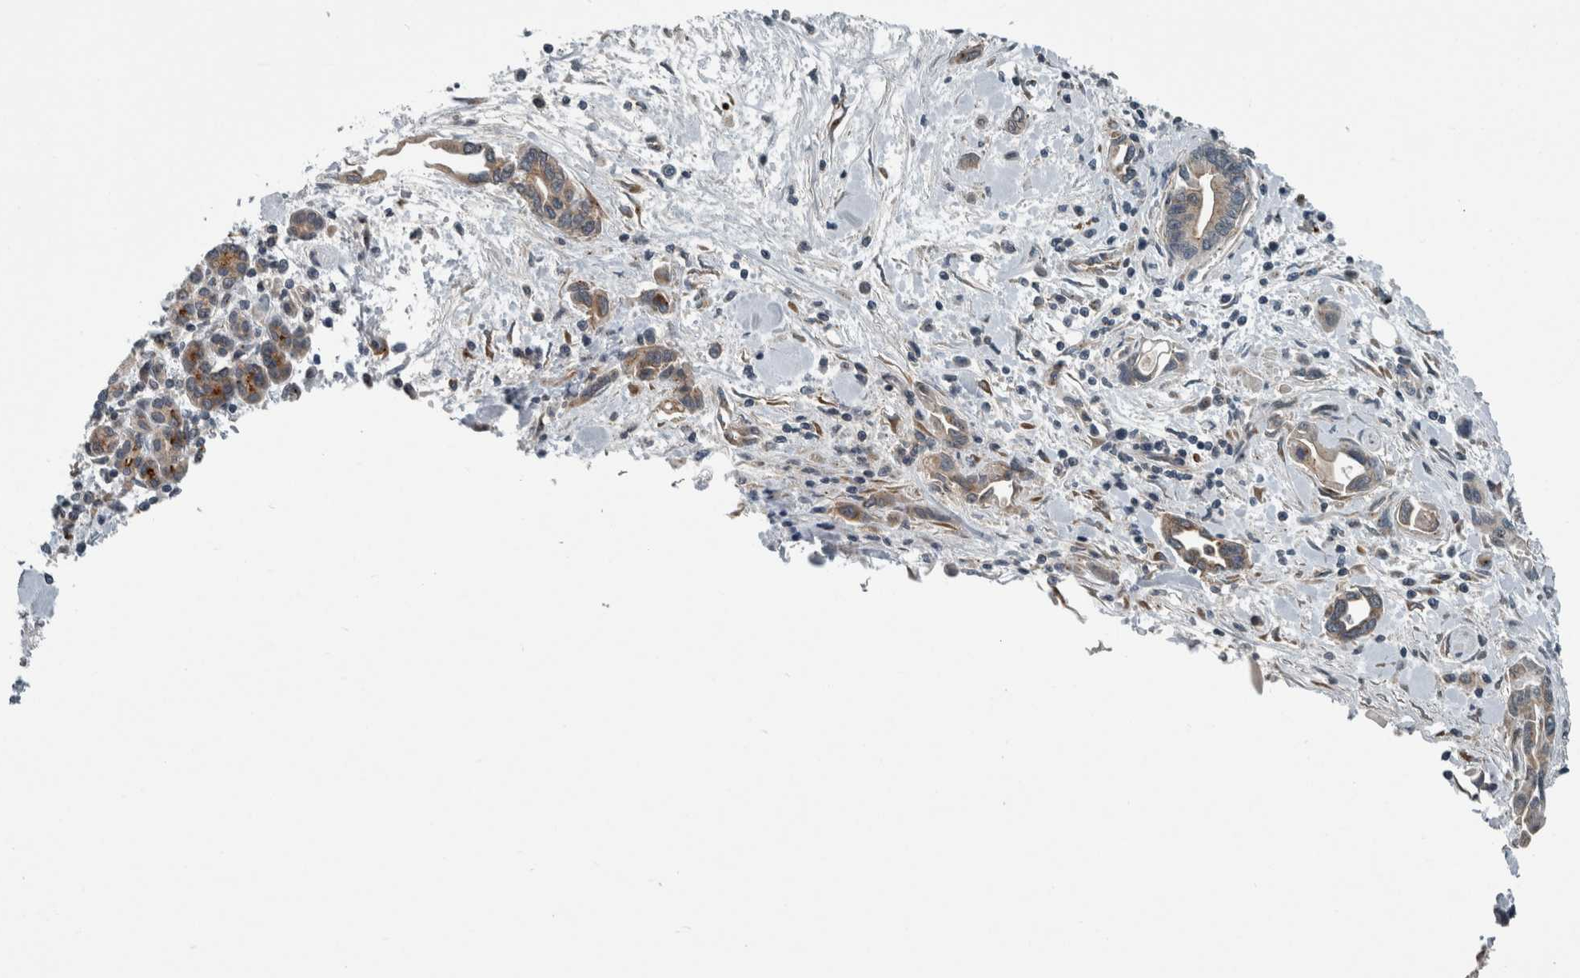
{"staining": {"intensity": "weak", "quantity": ">75%", "location": "cytoplasmic/membranous"}, "tissue": "pancreatic cancer", "cell_type": "Tumor cells", "image_type": "cancer", "snomed": [{"axis": "morphology", "description": "Adenocarcinoma, NOS"}, {"axis": "topography", "description": "Pancreas"}], "caption": "Brown immunohistochemical staining in pancreatic cancer (adenocarcinoma) reveals weak cytoplasmic/membranous positivity in about >75% of tumor cells.", "gene": "KIF1C", "patient": {"sex": "female", "age": 57}}